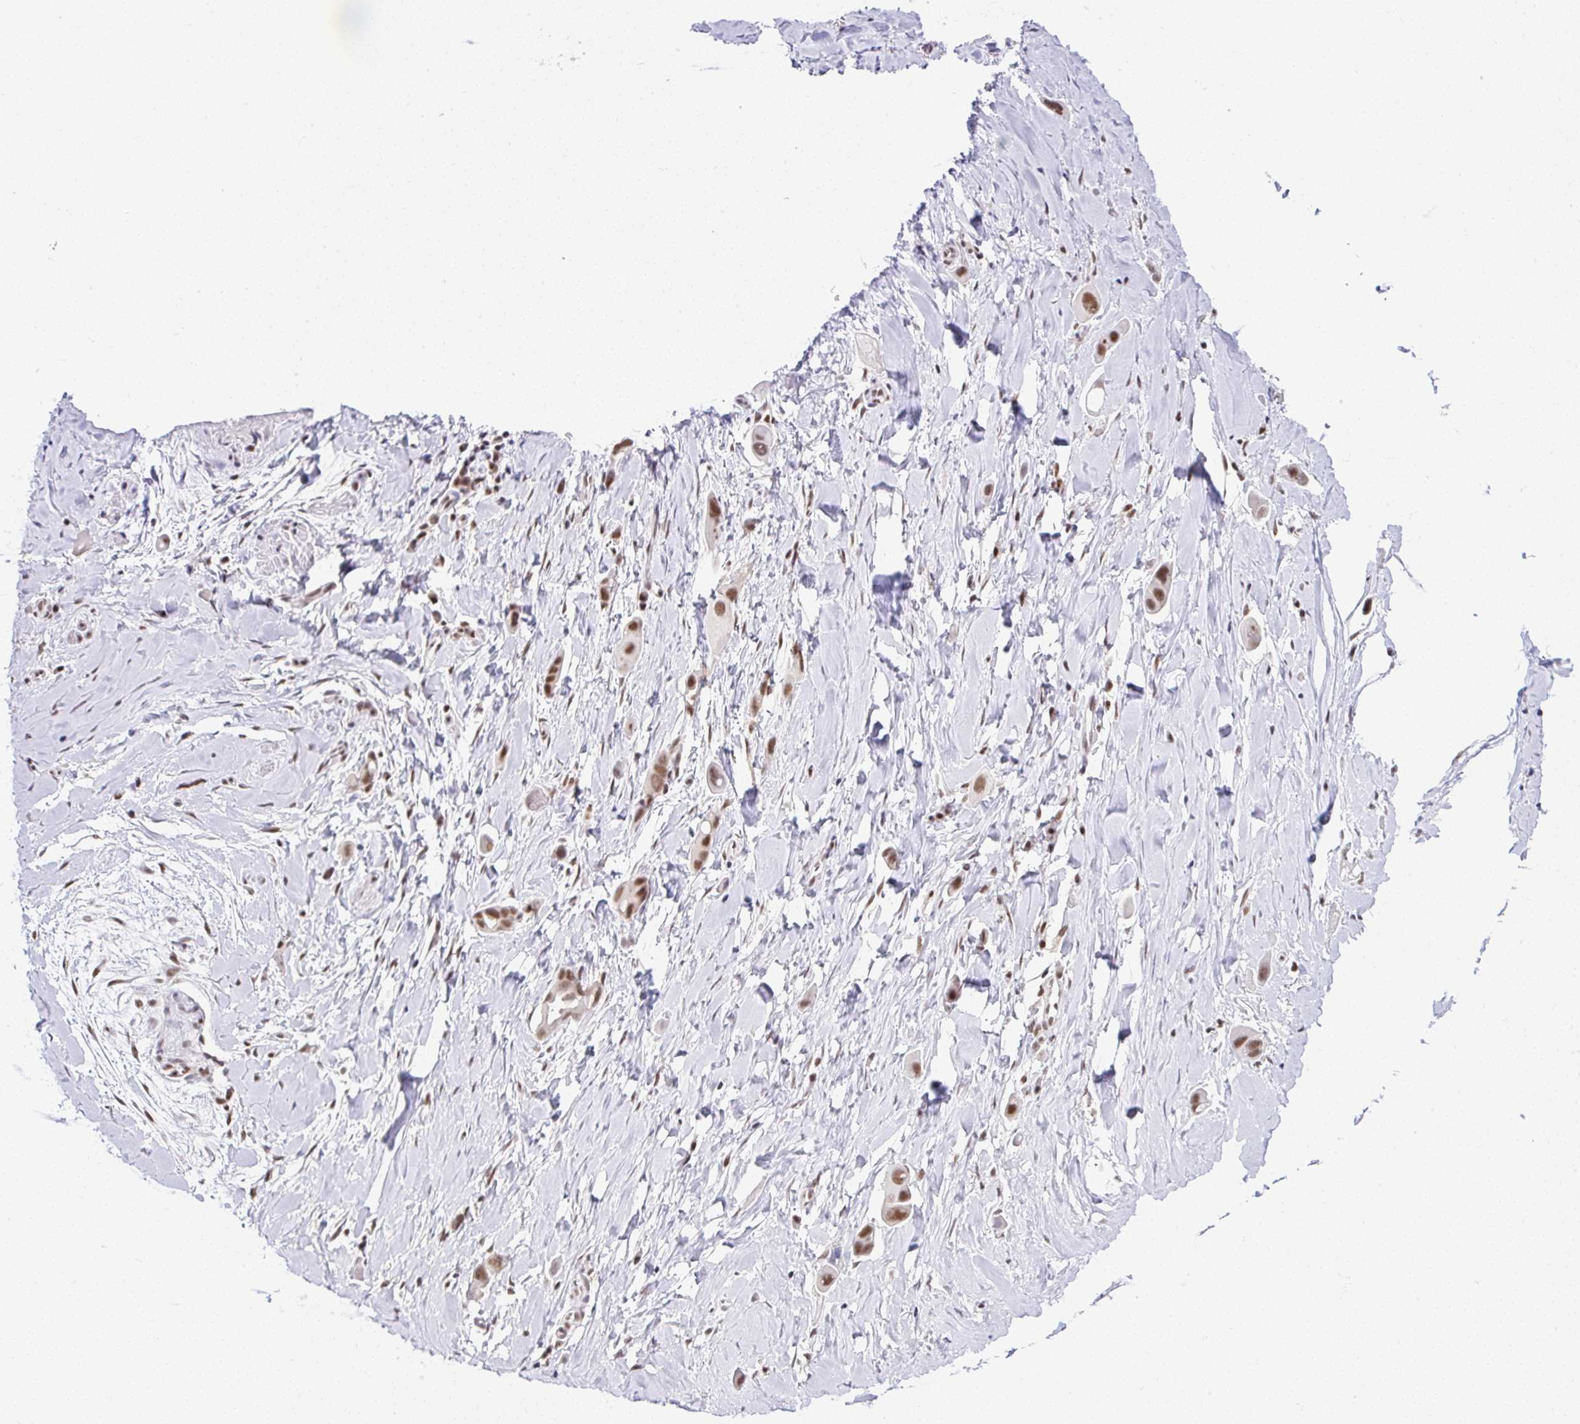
{"staining": {"intensity": "moderate", "quantity": ">75%", "location": "nuclear"}, "tissue": "lung cancer", "cell_type": "Tumor cells", "image_type": "cancer", "snomed": [{"axis": "morphology", "description": "Adenocarcinoma, NOS"}, {"axis": "topography", "description": "Lung"}], "caption": "Immunohistochemical staining of human lung adenocarcinoma exhibits medium levels of moderate nuclear staining in about >75% of tumor cells. (DAB (3,3'-diaminobenzidine) IHC with brightfield microscopy, high magnification).", "gene": "PTPN2", "patient": {"sex": "male", "age": 76}}